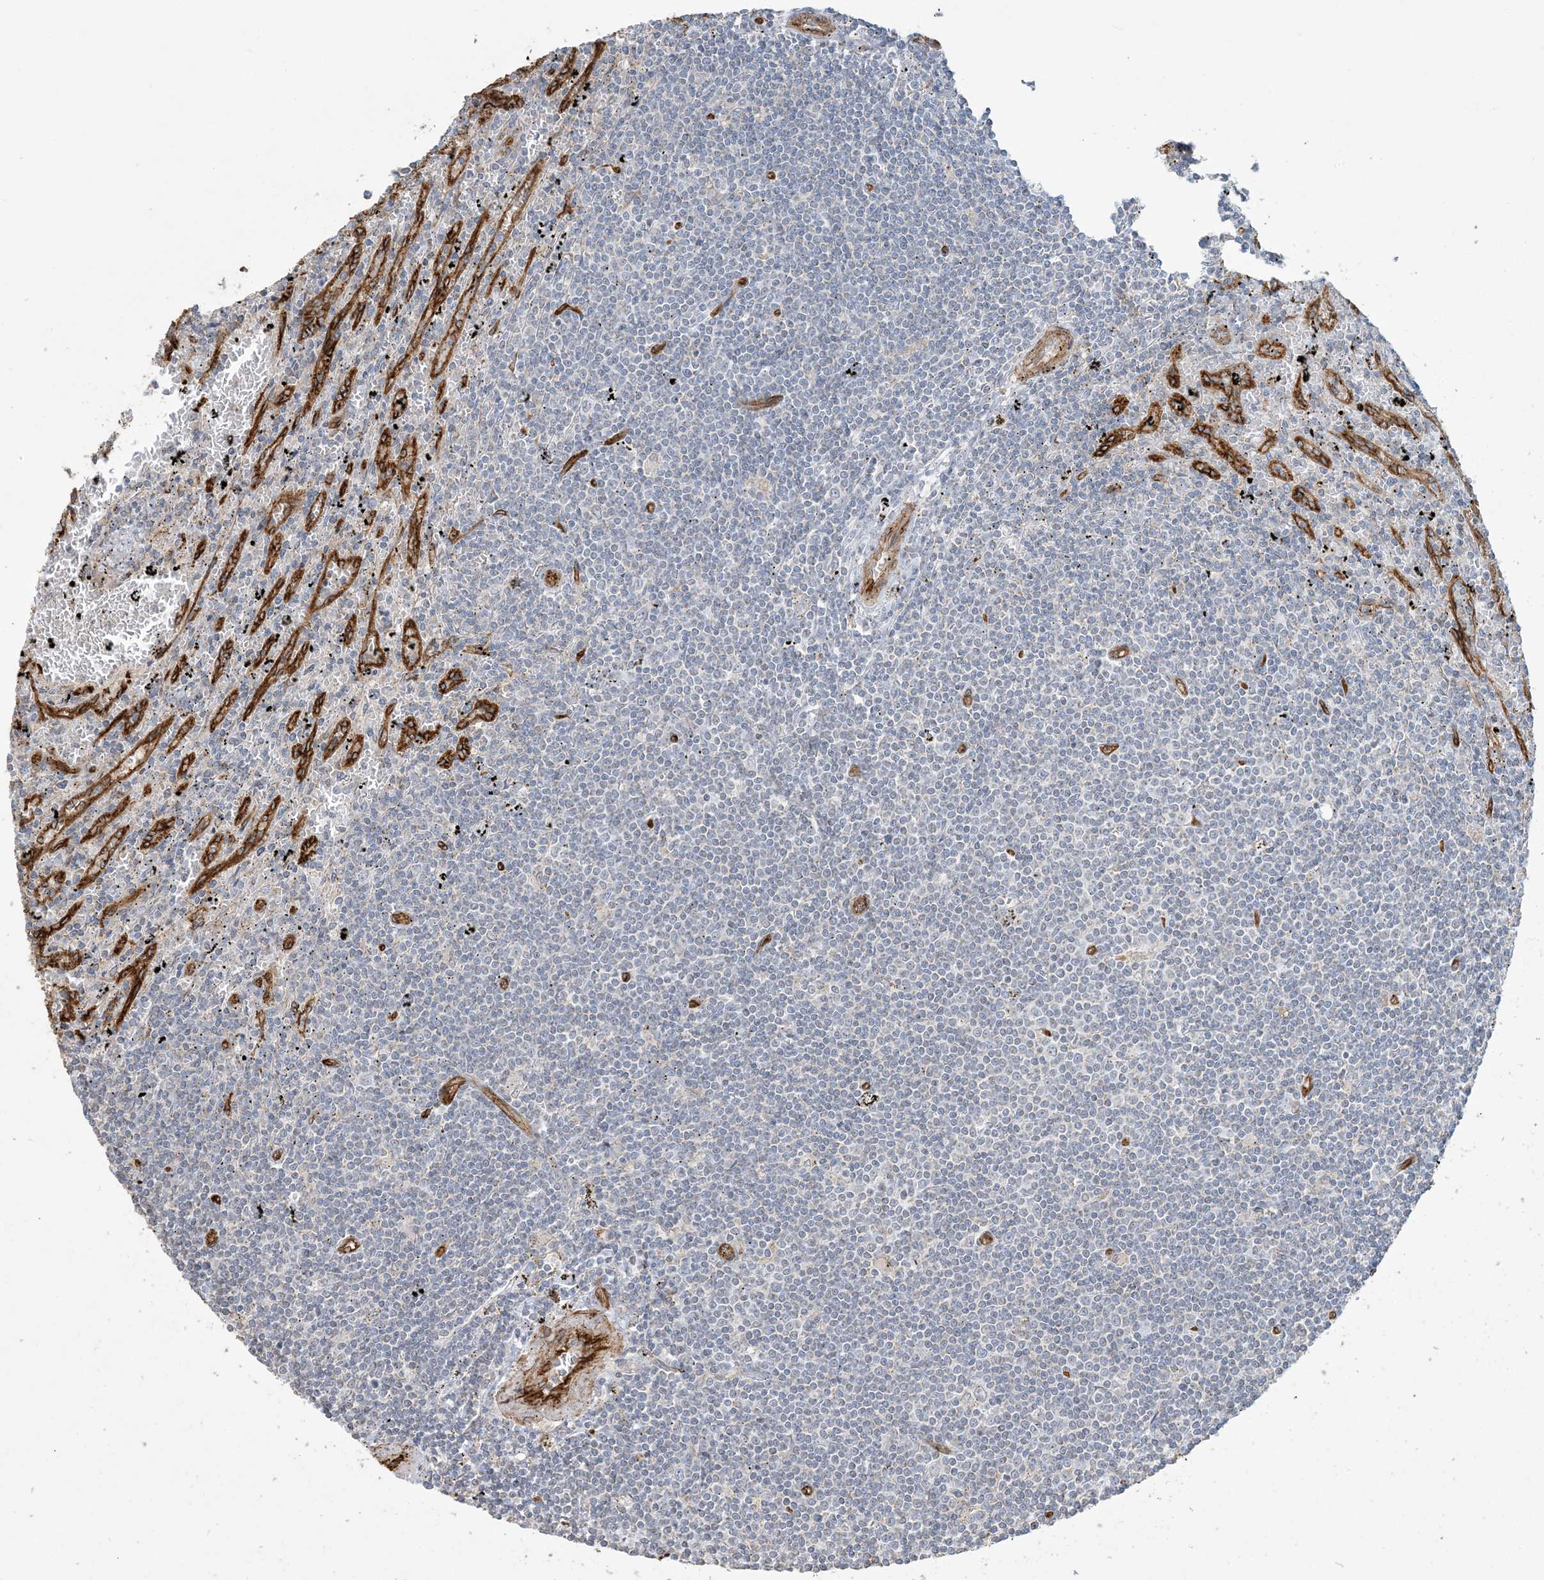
{"staining": {"intensity": "negative", "quantity": "none", "location": "none"}, "tissue": "lymphoma", "cell_type": "Tumor cells", "image_type": "cancer", "snomed": [{"axis": "morphology", "description": "Malignant lymphoma, non-Hodgkin's type, Low grade"}, {"axis": "topography", "description": "Spleen"}], "caption": "Immunohistochemistry of human low-grade malignant lymphoma, non-Hodgkin's type reveals no staining in tumor cells.", "gene": "AGA", "patient": {"sex": "male", "age": 76}}